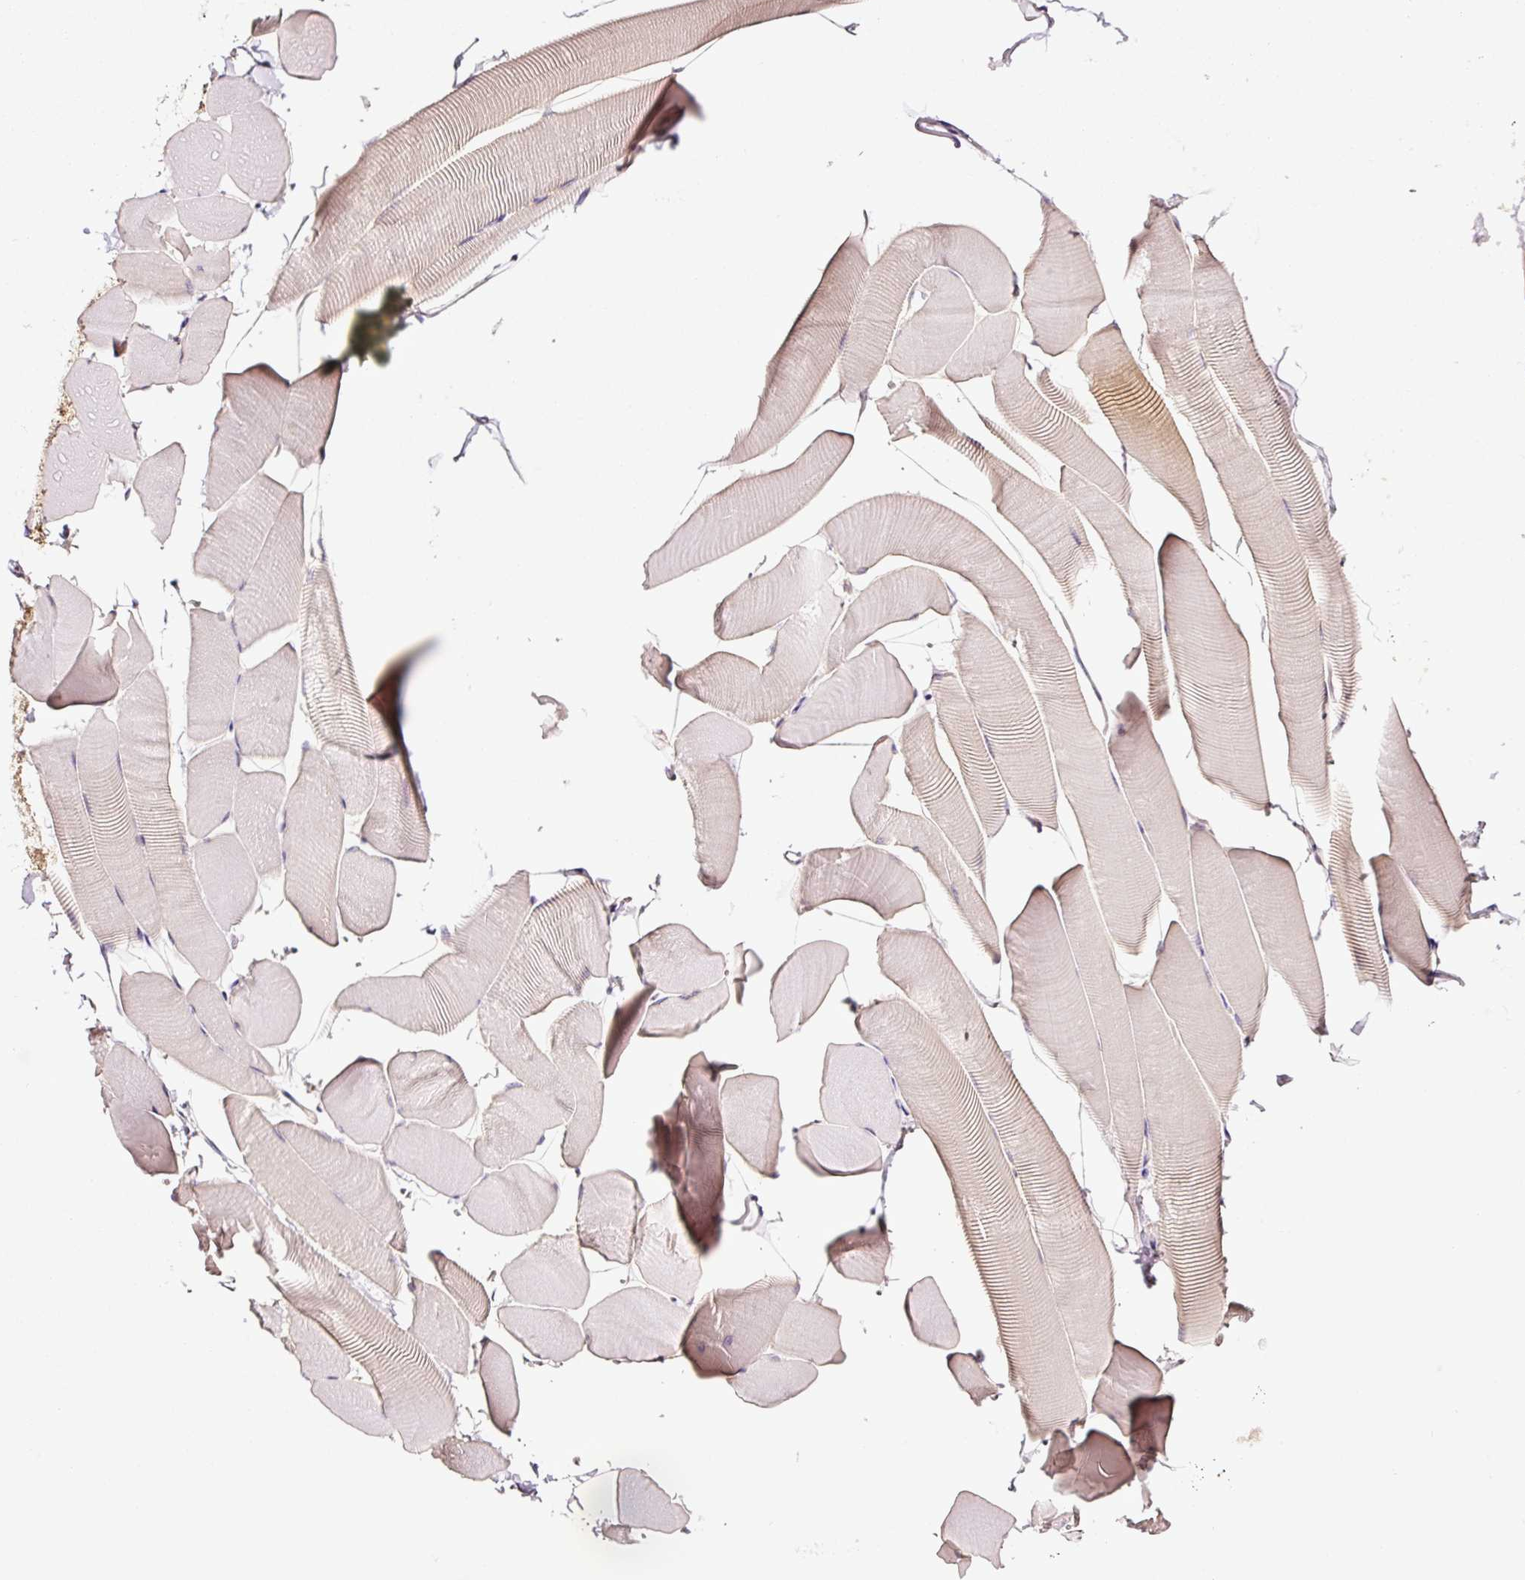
{"staining": {"intensity": "weak", "quantity": "25%-75%", "location": "cytoplasmic/membranous"}, "tissue": "skeletal muscle", "cell_type": "Myocytes", "image_type": "normal", "snomed": [{"axis": "morphology", "description": "Normal tissue, NOS"}, {"axis": "topography", "description": "Skeletal muscle"}], "caption": "This photomicrograph displays normal skeletal muscle stained with IHC to label a protein in brown. The cytoplasmic/membranous of myocytes show weak positivity for the protein. Nuclei are counter-stained blue.", "gene": "METAP1", "patient": {"sex": "male", "age": 25}}